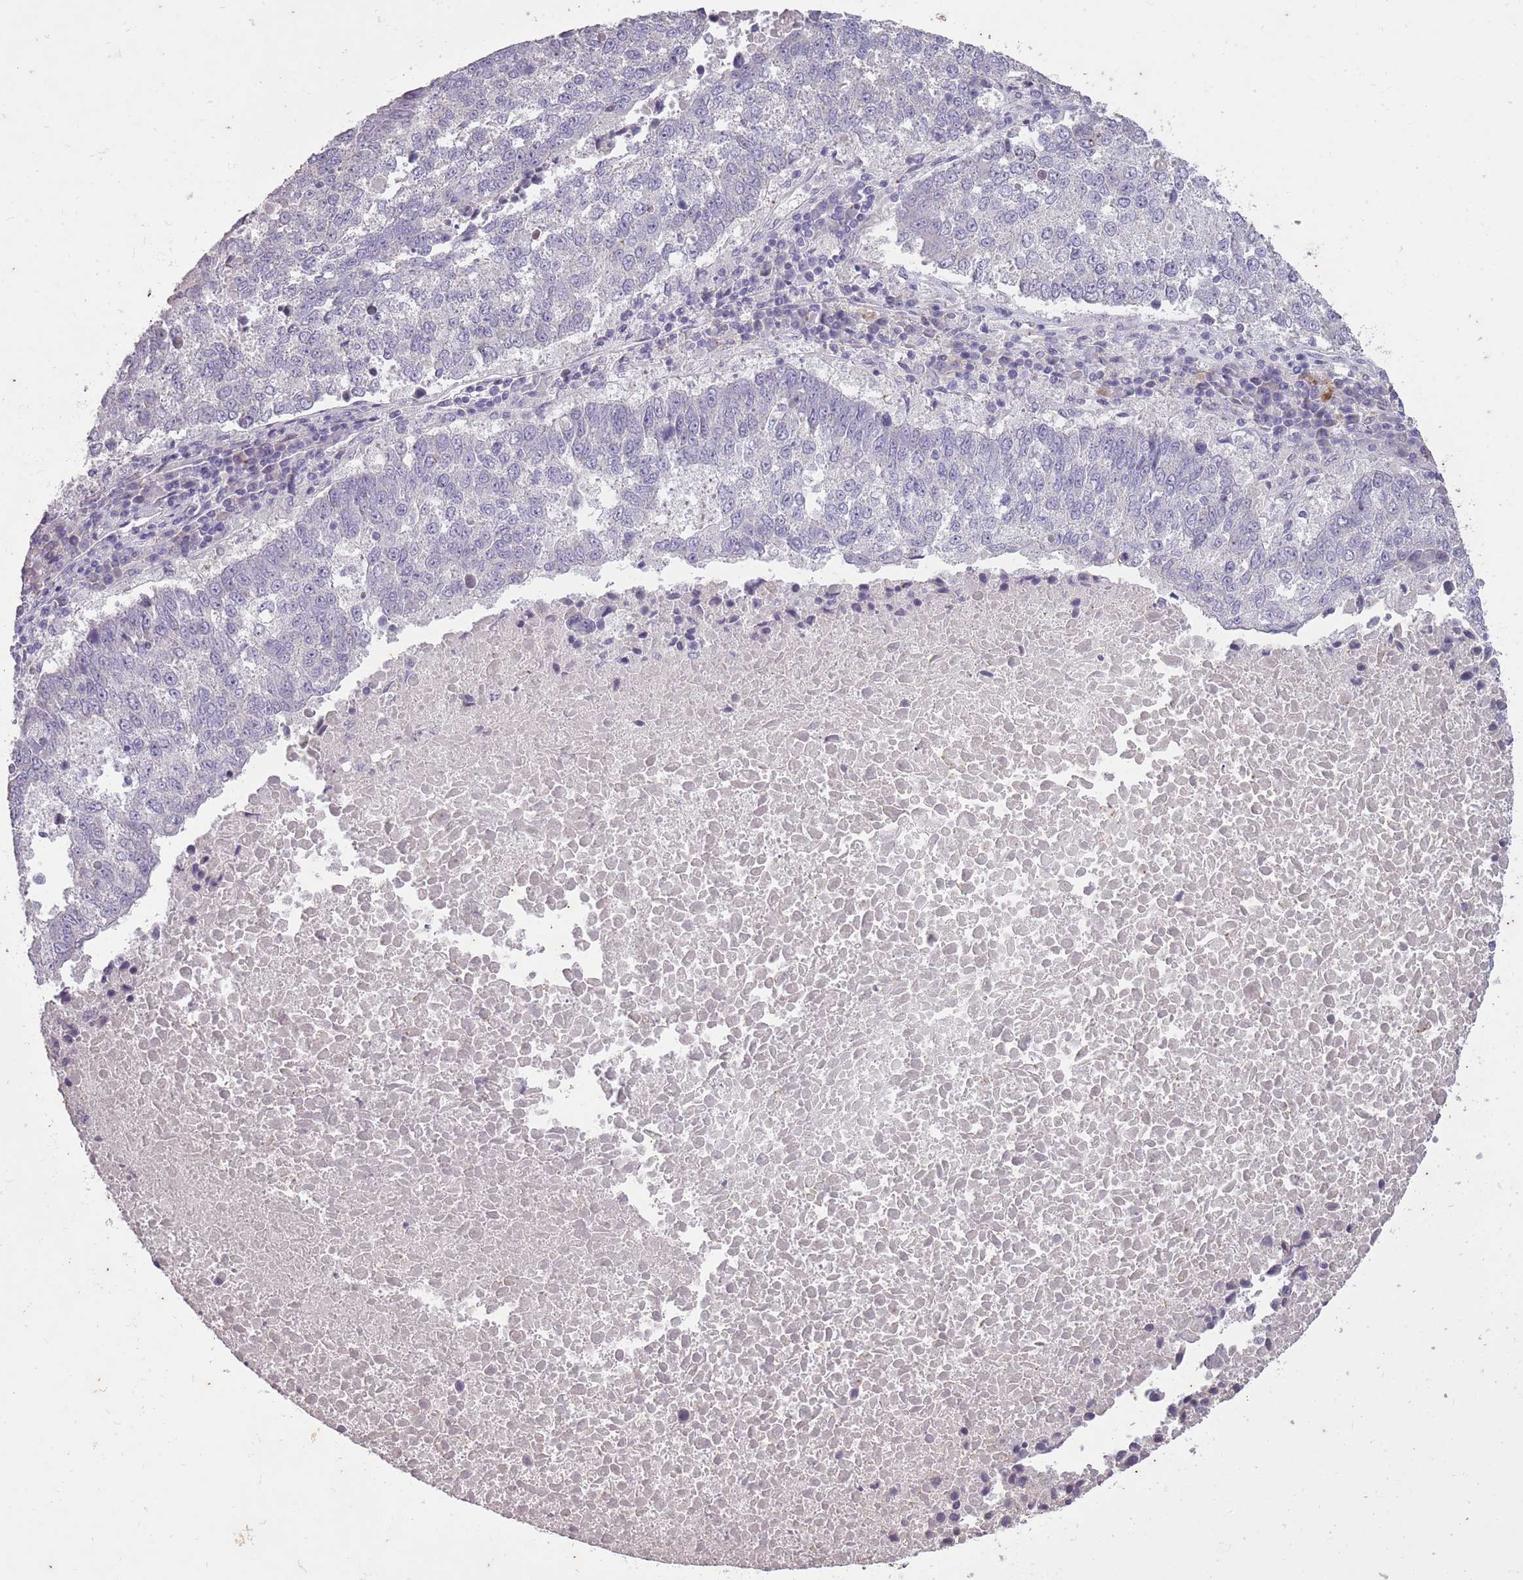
{"staining": {"intensity": "negative", "quantity": "none", "location": "none"}, "tissue": "lung cancer", "cell_type": "Tumor cells", "image_type": "cancer", "snomed": [{"axis": "morphology", "description": "Squamous cell carcinoma, NOS"}, {"axis": "topography", "description": "Lung"}], "caption": "This histopathology image is of lung squamous cell carcinoma stained with IHC to label a protein in brown with the nuclei are counter-stained blue. There is no expression in tumor cells.", "gene": "CNTNAP3", "patient": {"sex": "male", "age": 73}}